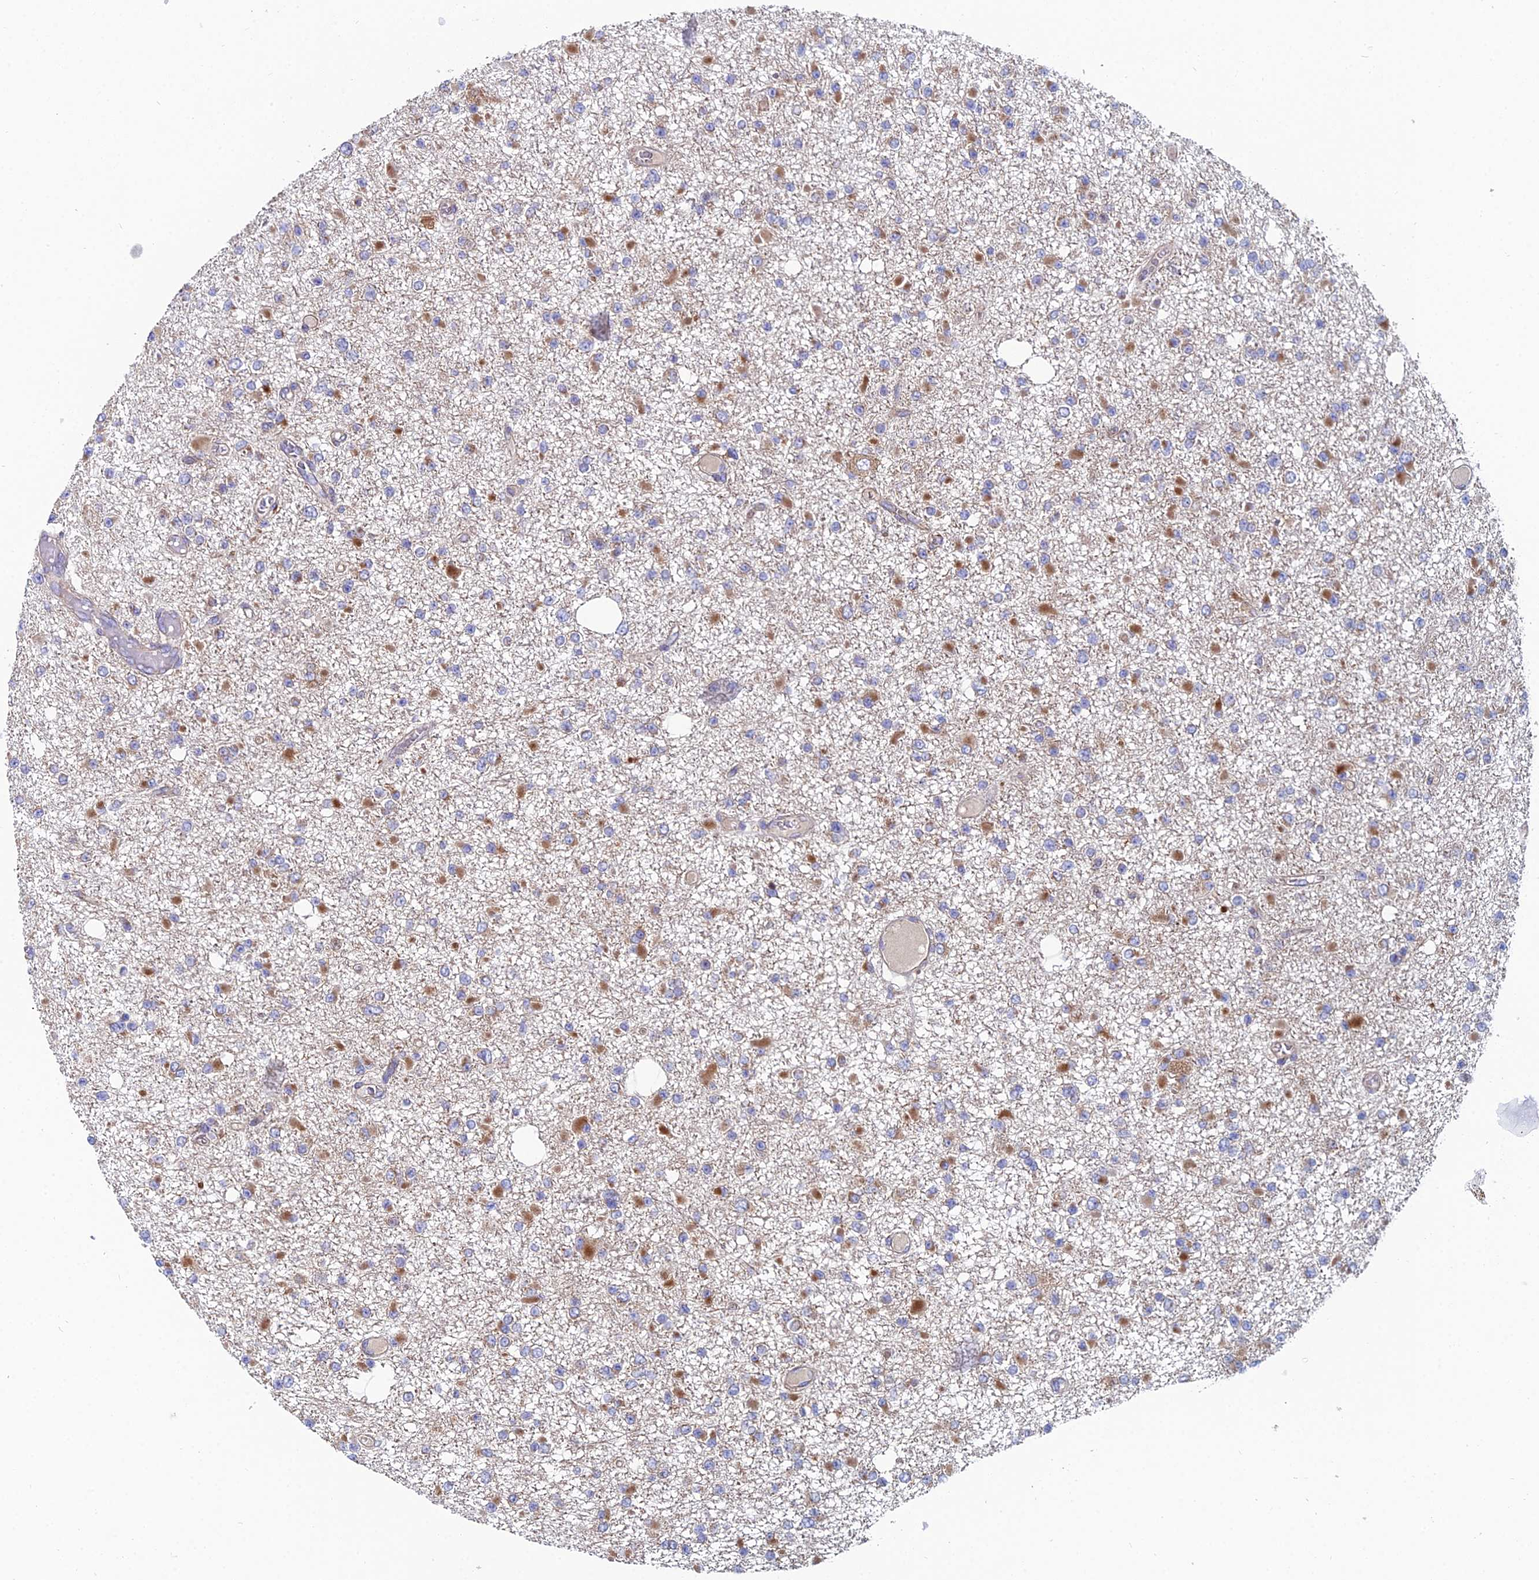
{"staining": {"intensity": "moderate", "quantity": "25%-75%", "location": "cytoplasmic/membranous"}, "tissue": "glioma", "cell_type": "Tumor cells", "image_type": "cancer", "snomed": [{"axis": "morphology", "description": "Glioma, malignant, Low grade"}, {"axis": "topography", "description": "Brain"}], "caption": "Moderate cytoplasmic/membranous protein expression is present in approximately 25%-75% of tumor cells in malignant glioma (low-grade).", "gene": "CLCN3", "patient": {"sex": "female", "age": 22}}